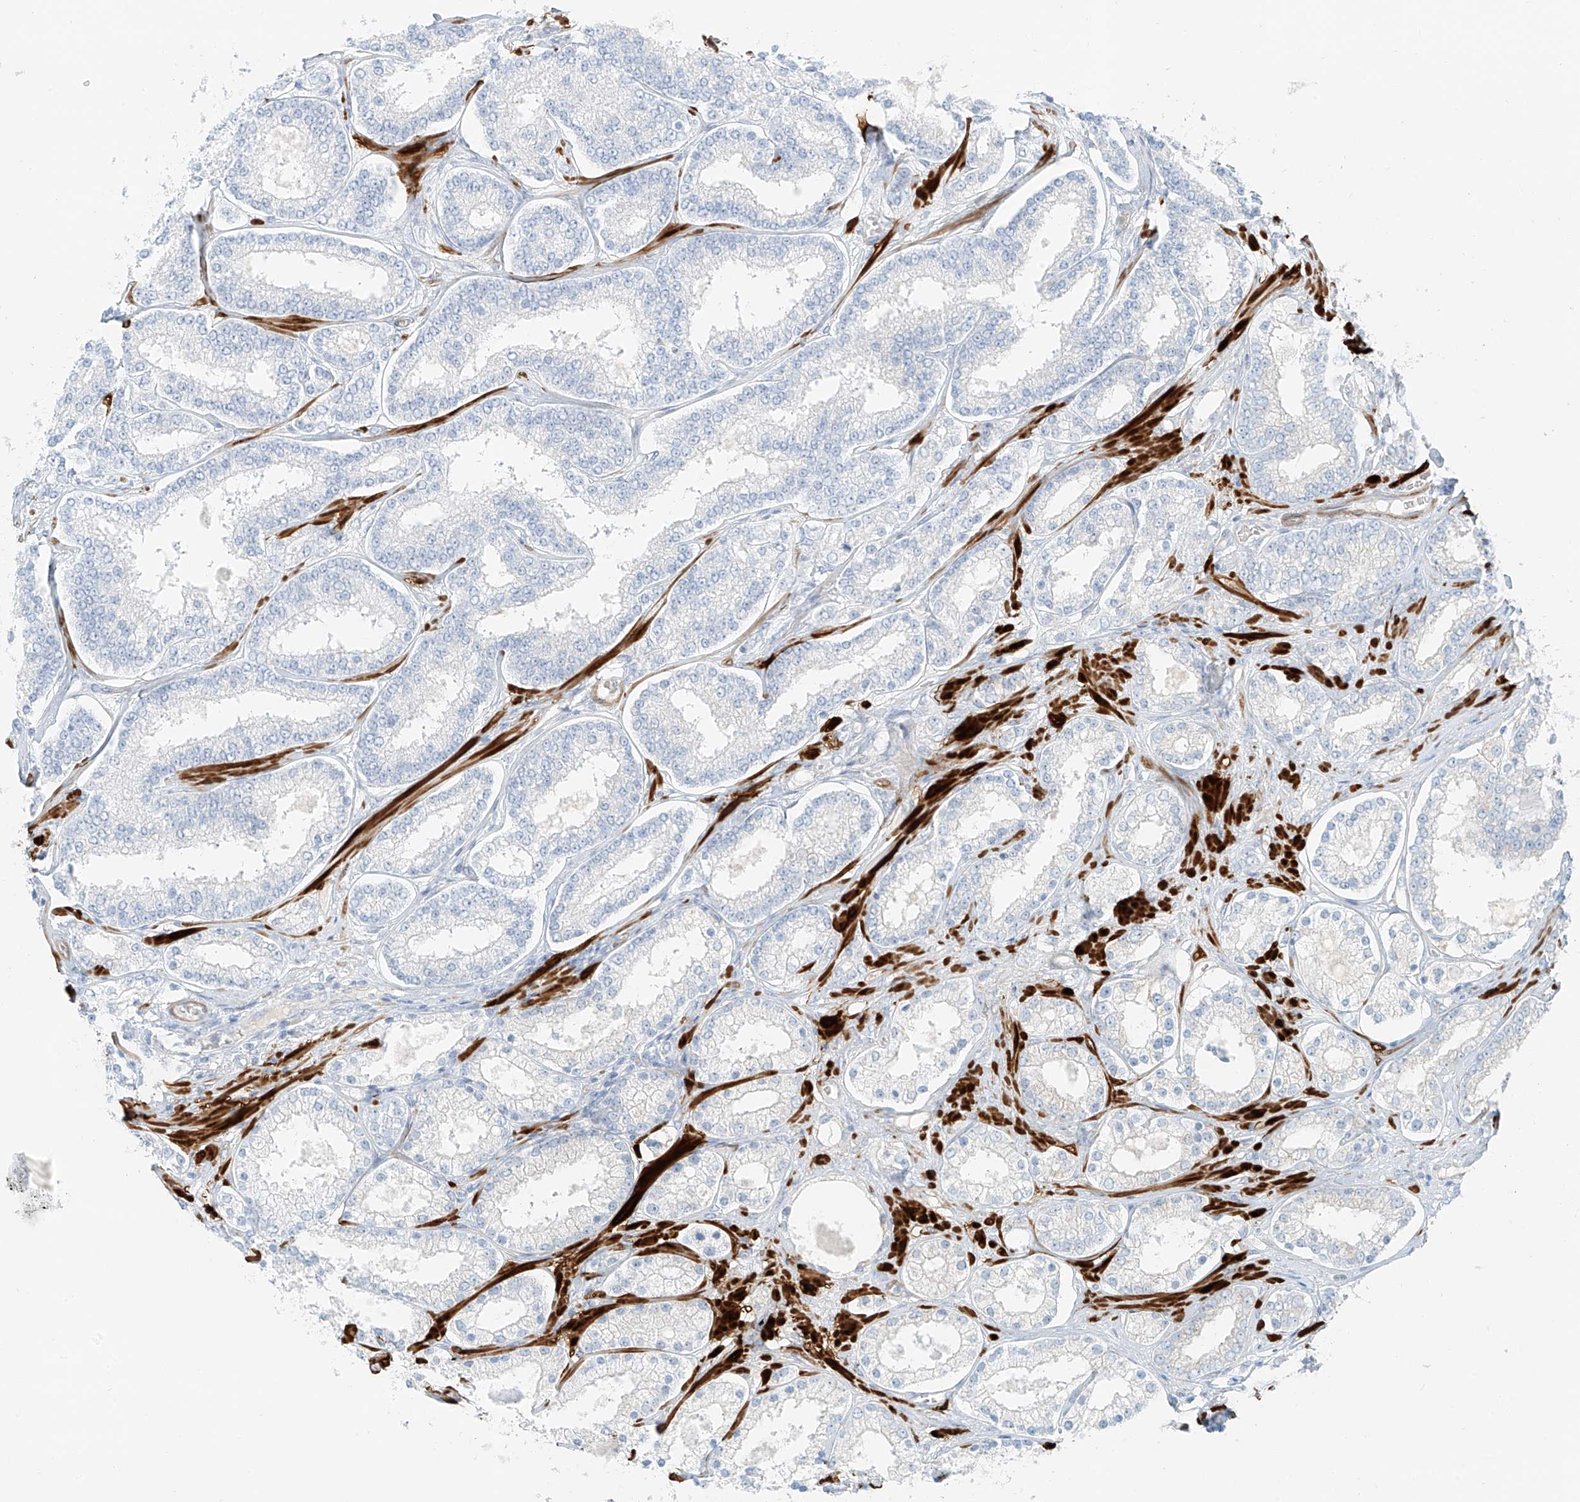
{"staining": {"intensity": "negative", "quantity": "none", "location": "none"}, "tissue": "prostate cancer", "cell_type": "Tumor cells", "image_type": "cancer", "snomed": [{"axis": "morphology", "description": "Normal tissue, NOS"}, {"axis": "morphology", "description": "Adenocarcinoma, High grade"}, {"axis": "topography", "description": "Prostate"}], "caption": "Immunohistochemistry (IHC) micrograph of prostate cancer stained for a protein (brown), which shows no staining in tumor cells.", "gene": "SMCP", "patient": {"sex": "male", "age": 83}}